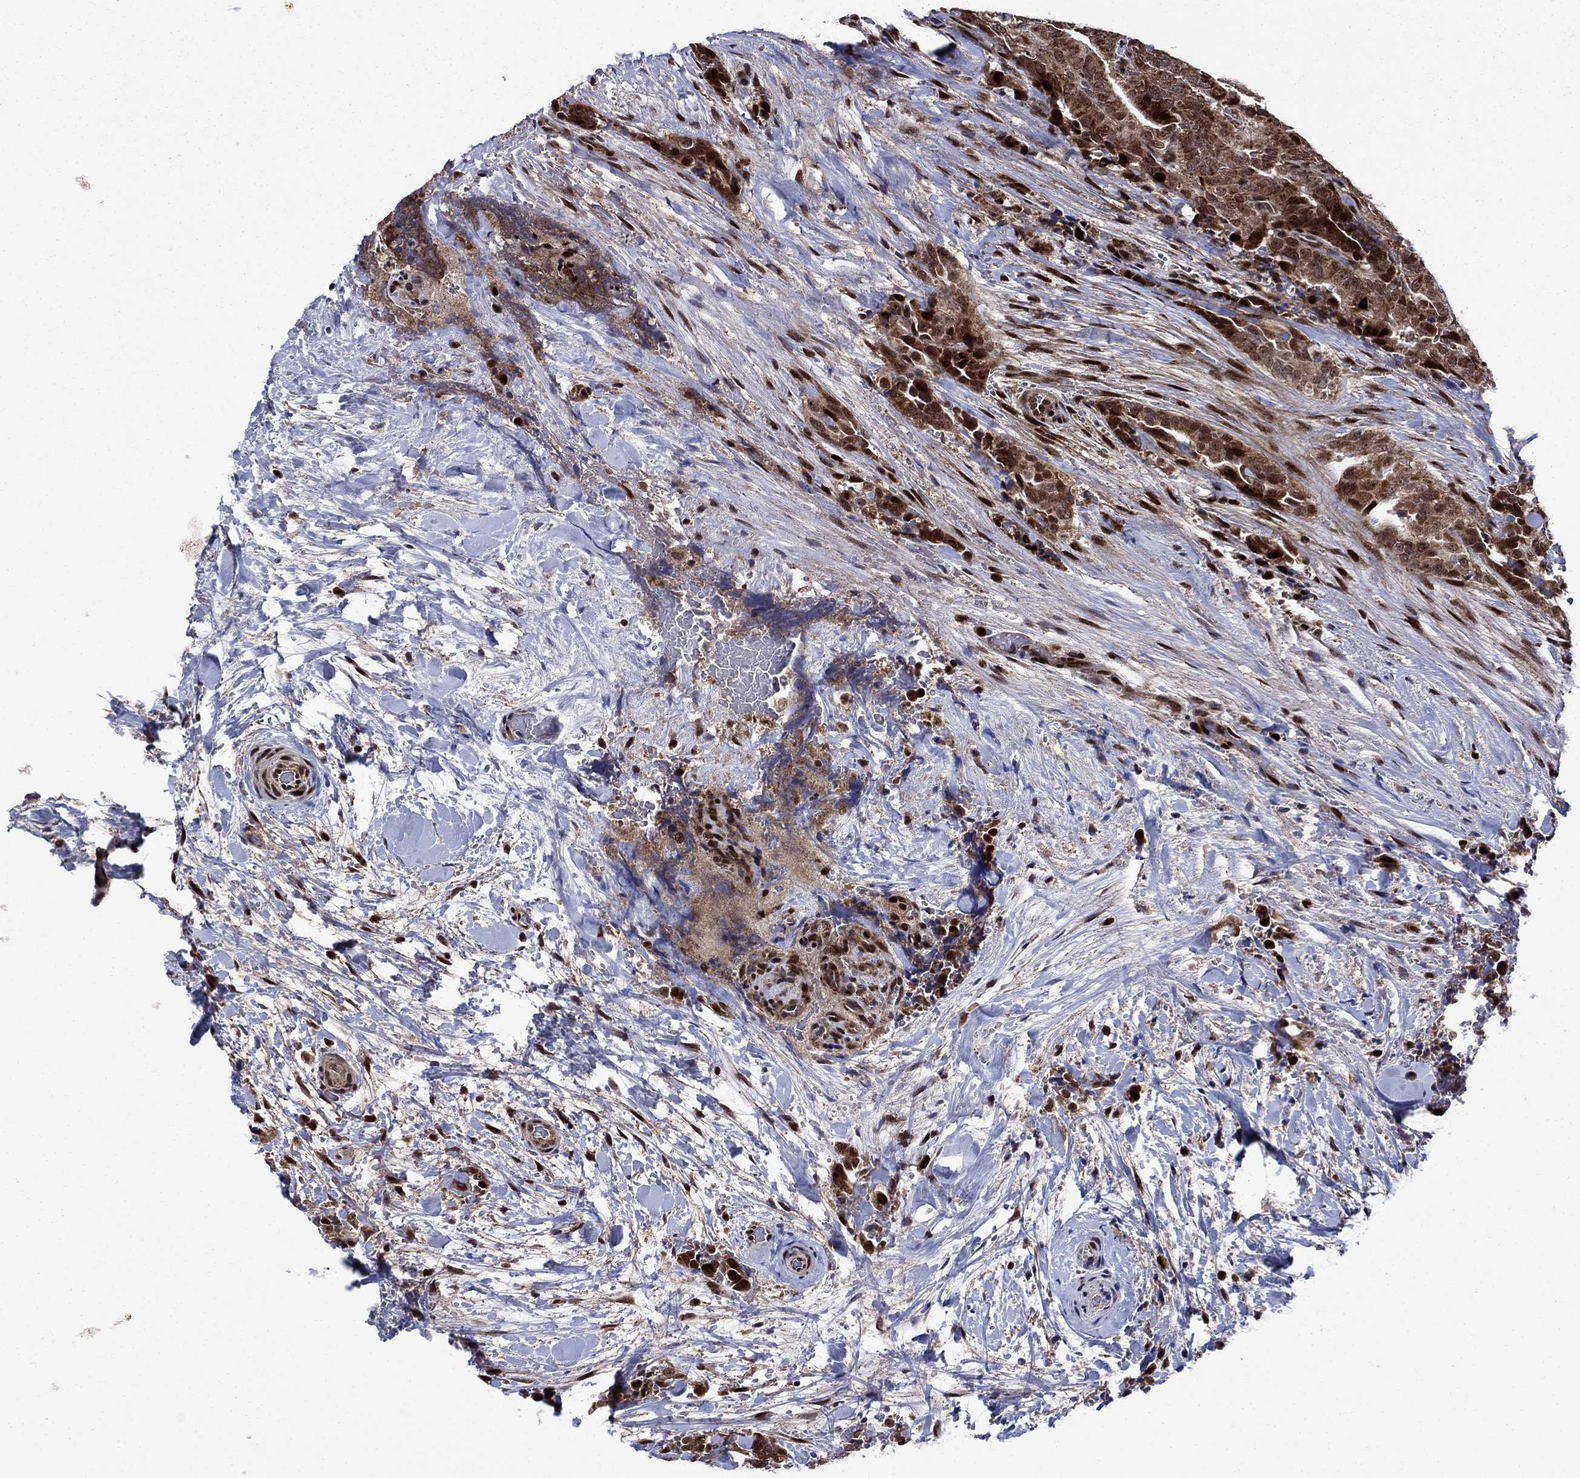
{"staining": {"intensity": "strong", "quantity": ">75%", "location": "cytoplasmic/membranous,nuclear"}, "tissue": "thyroid cancer", "cell_type": "Tumor cells", "image_type": "cancer", "snomed": [{"axis": "morphology", "description": "Papillary adenocarcinoma, NOS"}, {"axis": "topography", "description": "Thyroid gland"}], "caption": "Immunohistochemistry (IHC) photomicrograph of human thyroid papillary adenocarcinoma stained for a protein (brown), which demonstrates high levels of strong cytoplasmic/membranous and nuclear staining in approximately >75% of tumor cells.", "gene": "AGTPBP1", "patient": {"sex": "male", "age": 61}}